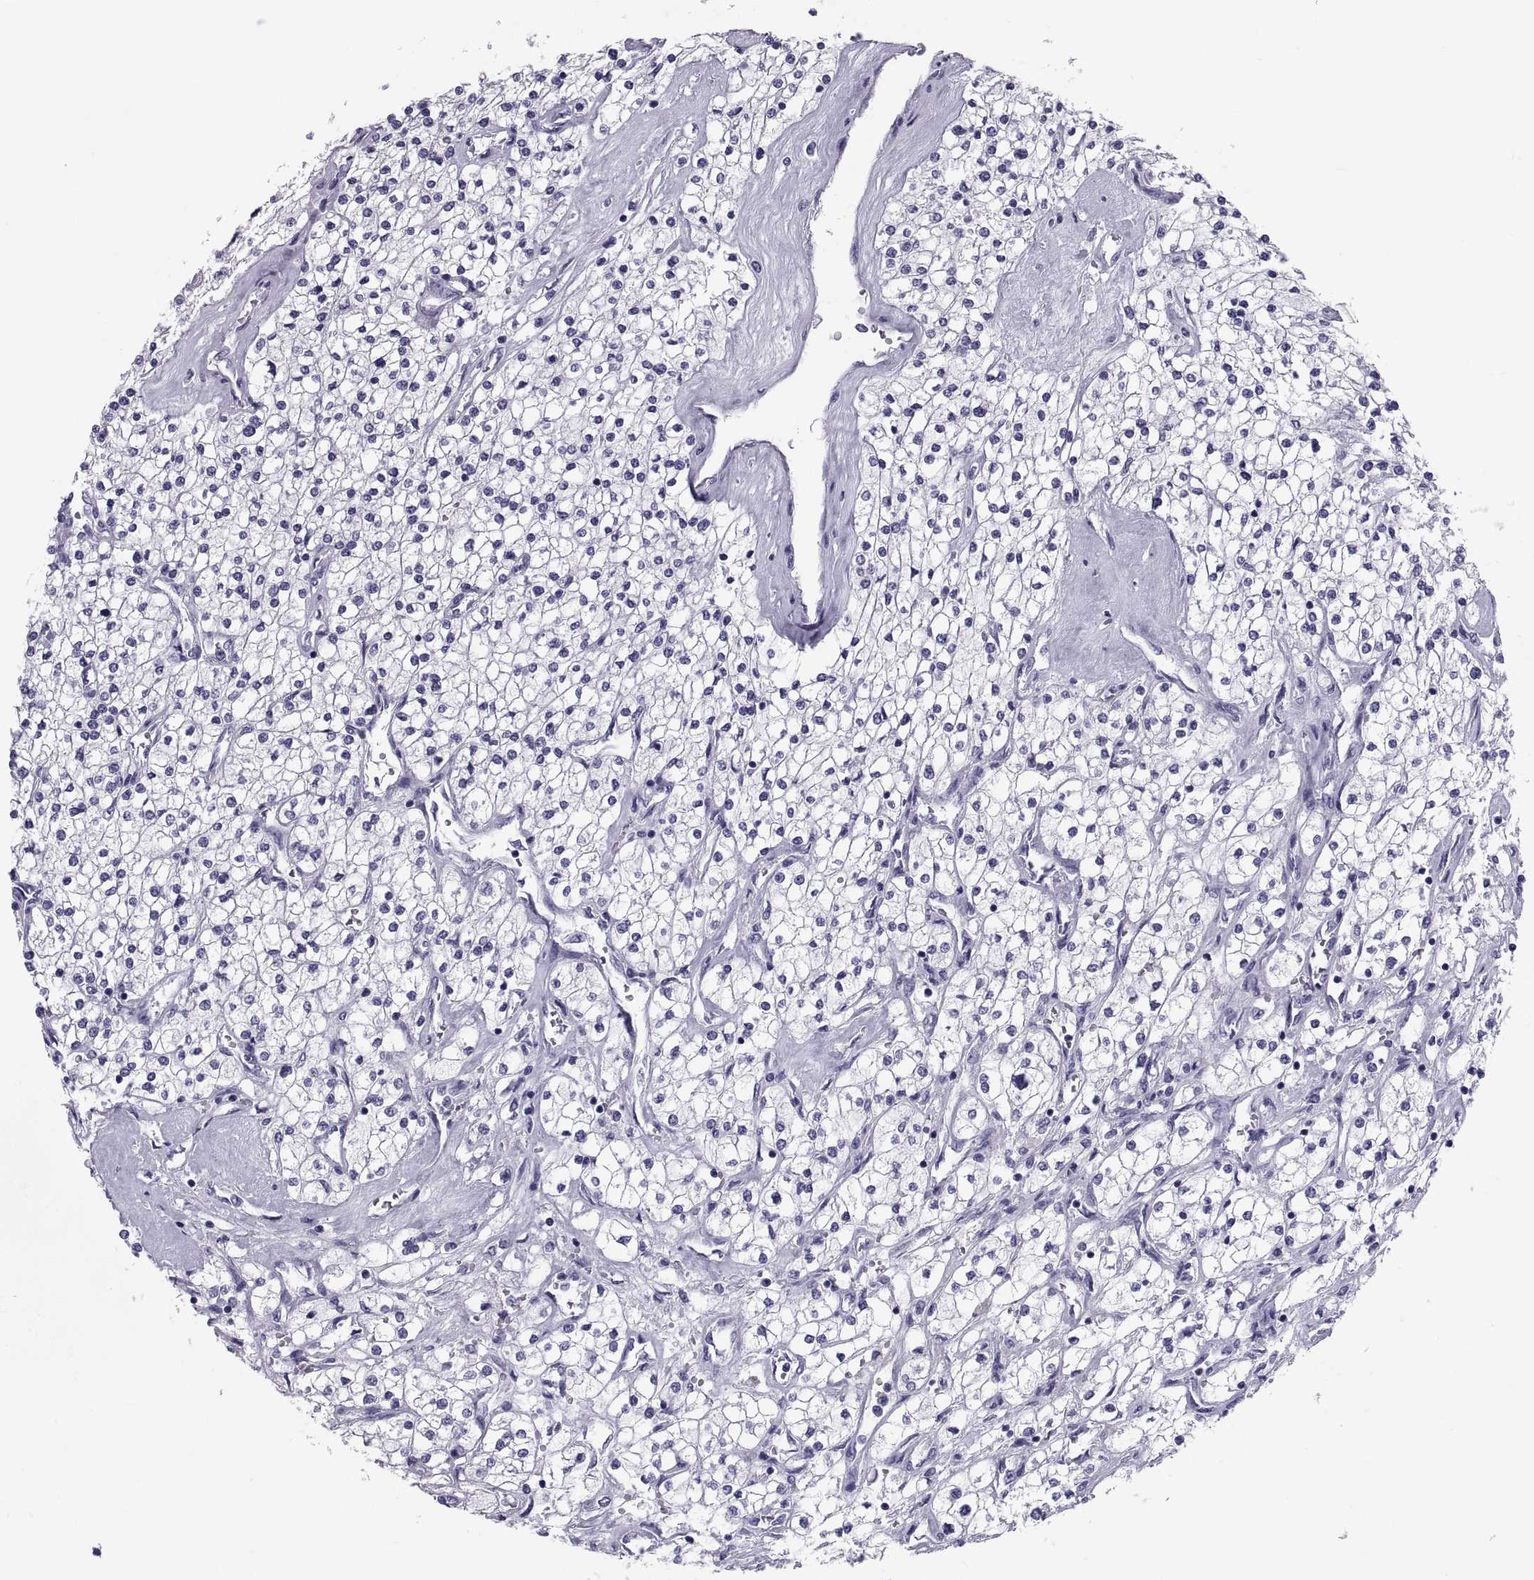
{"staining": {"intensity": "negative", "quantity": "none", "location": "none"}, "tissue": "renal cancer", "cell_type": "Tumor cells", "image_type": "cancer", "snomed": [{"axis": "morphology", "description": "Adenocarcinoma, NOS"}, {"axis": "topography", "description": "Kidney"}], "caption": "Tumor cells are negative for brown protein staining in renal adenocarcinoma.", "gene": "DEFB129", "patient": {"sex": "male", "age": 80}}